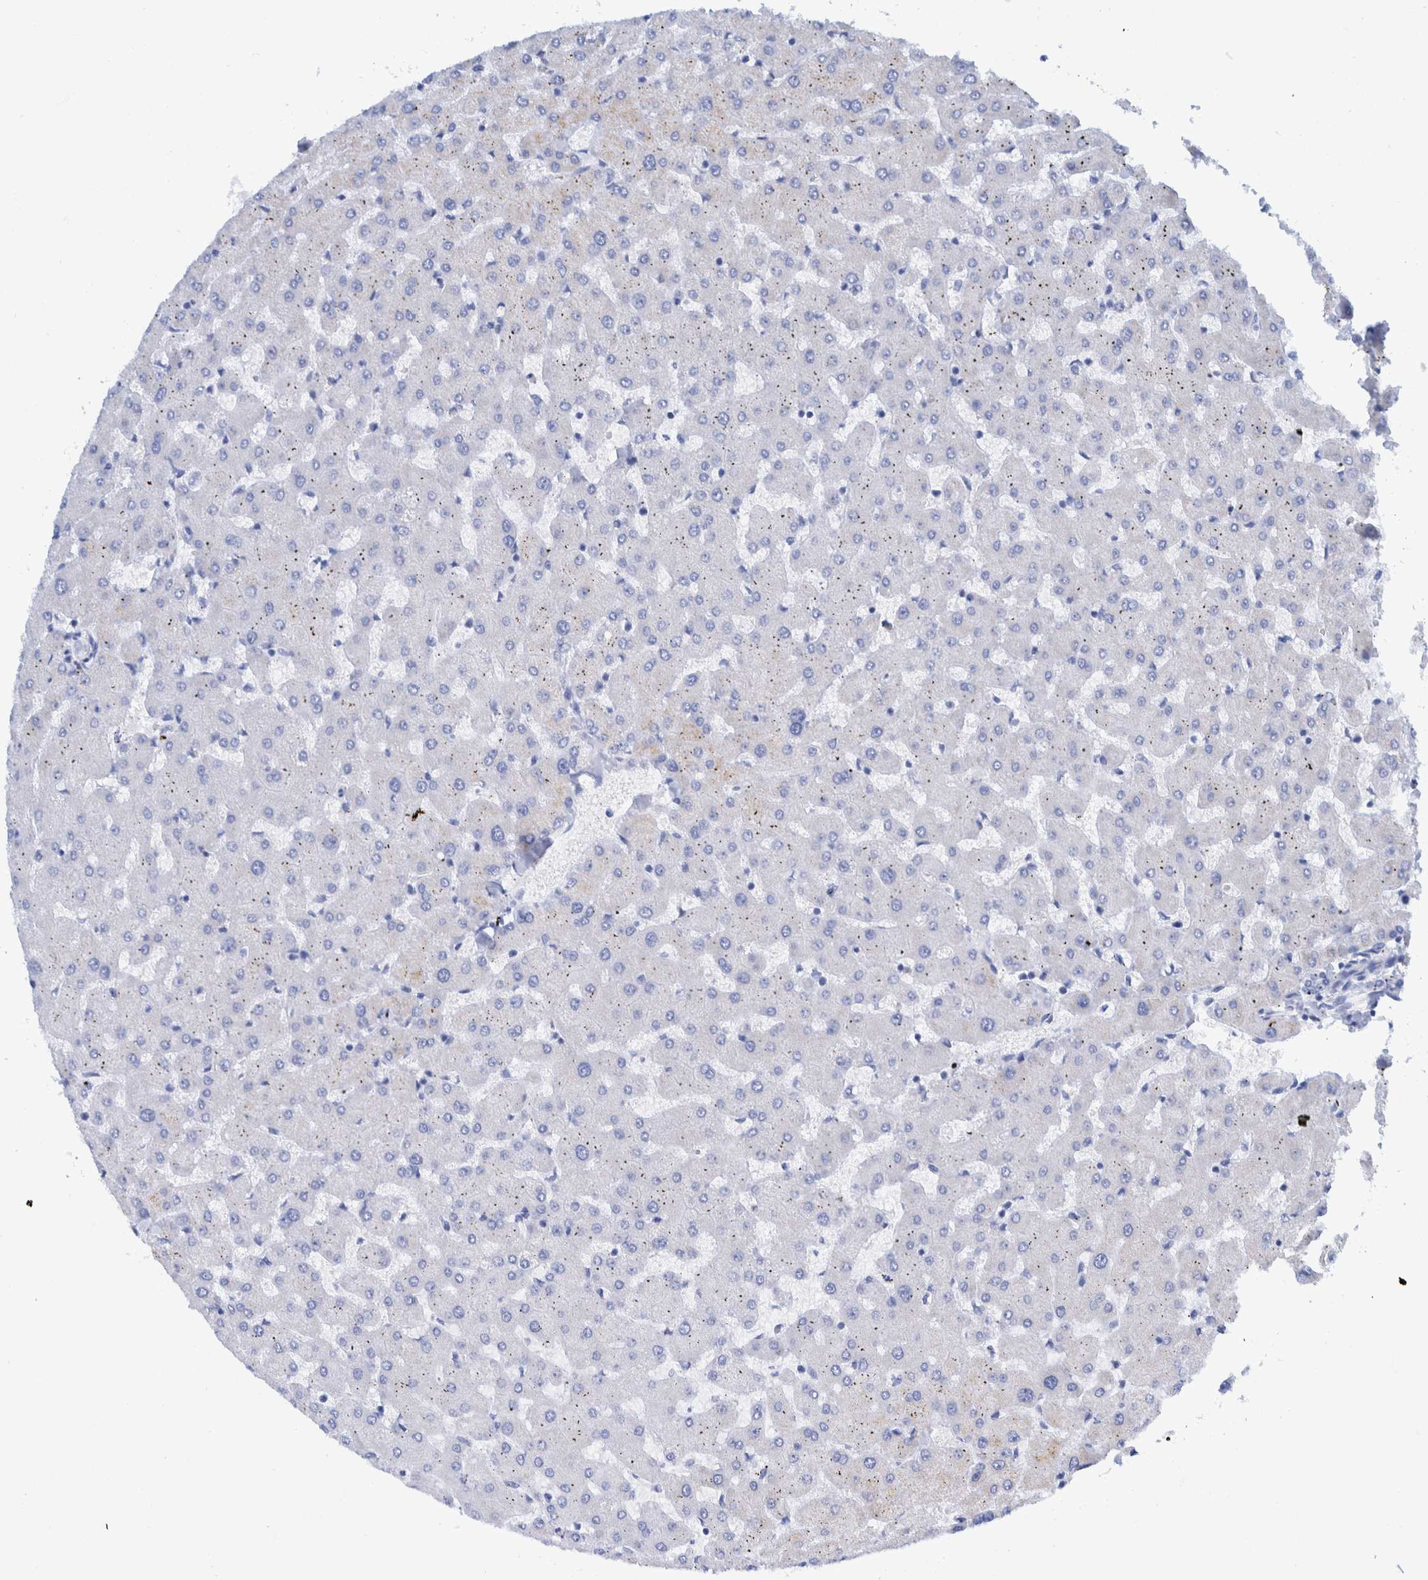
{"staining": {"intensity": "negative", "quantity": "none", "location": "none"}, "tissue": "liver", "cell_type": "Cholangiocytes", "image_type": "normal", "snomed": [{"axis": "morphology", "description": "Normal tissue, NOS"}, {"axis": "topography", "description": "Liver"}], "caption": "Cholangiocytes are negative for brown protein staining in unremarkable liver. (IHC, brightfield microscopy, high magnification).", "gene": "KRT14", "patient": {"sex": "female", "age": 63}}